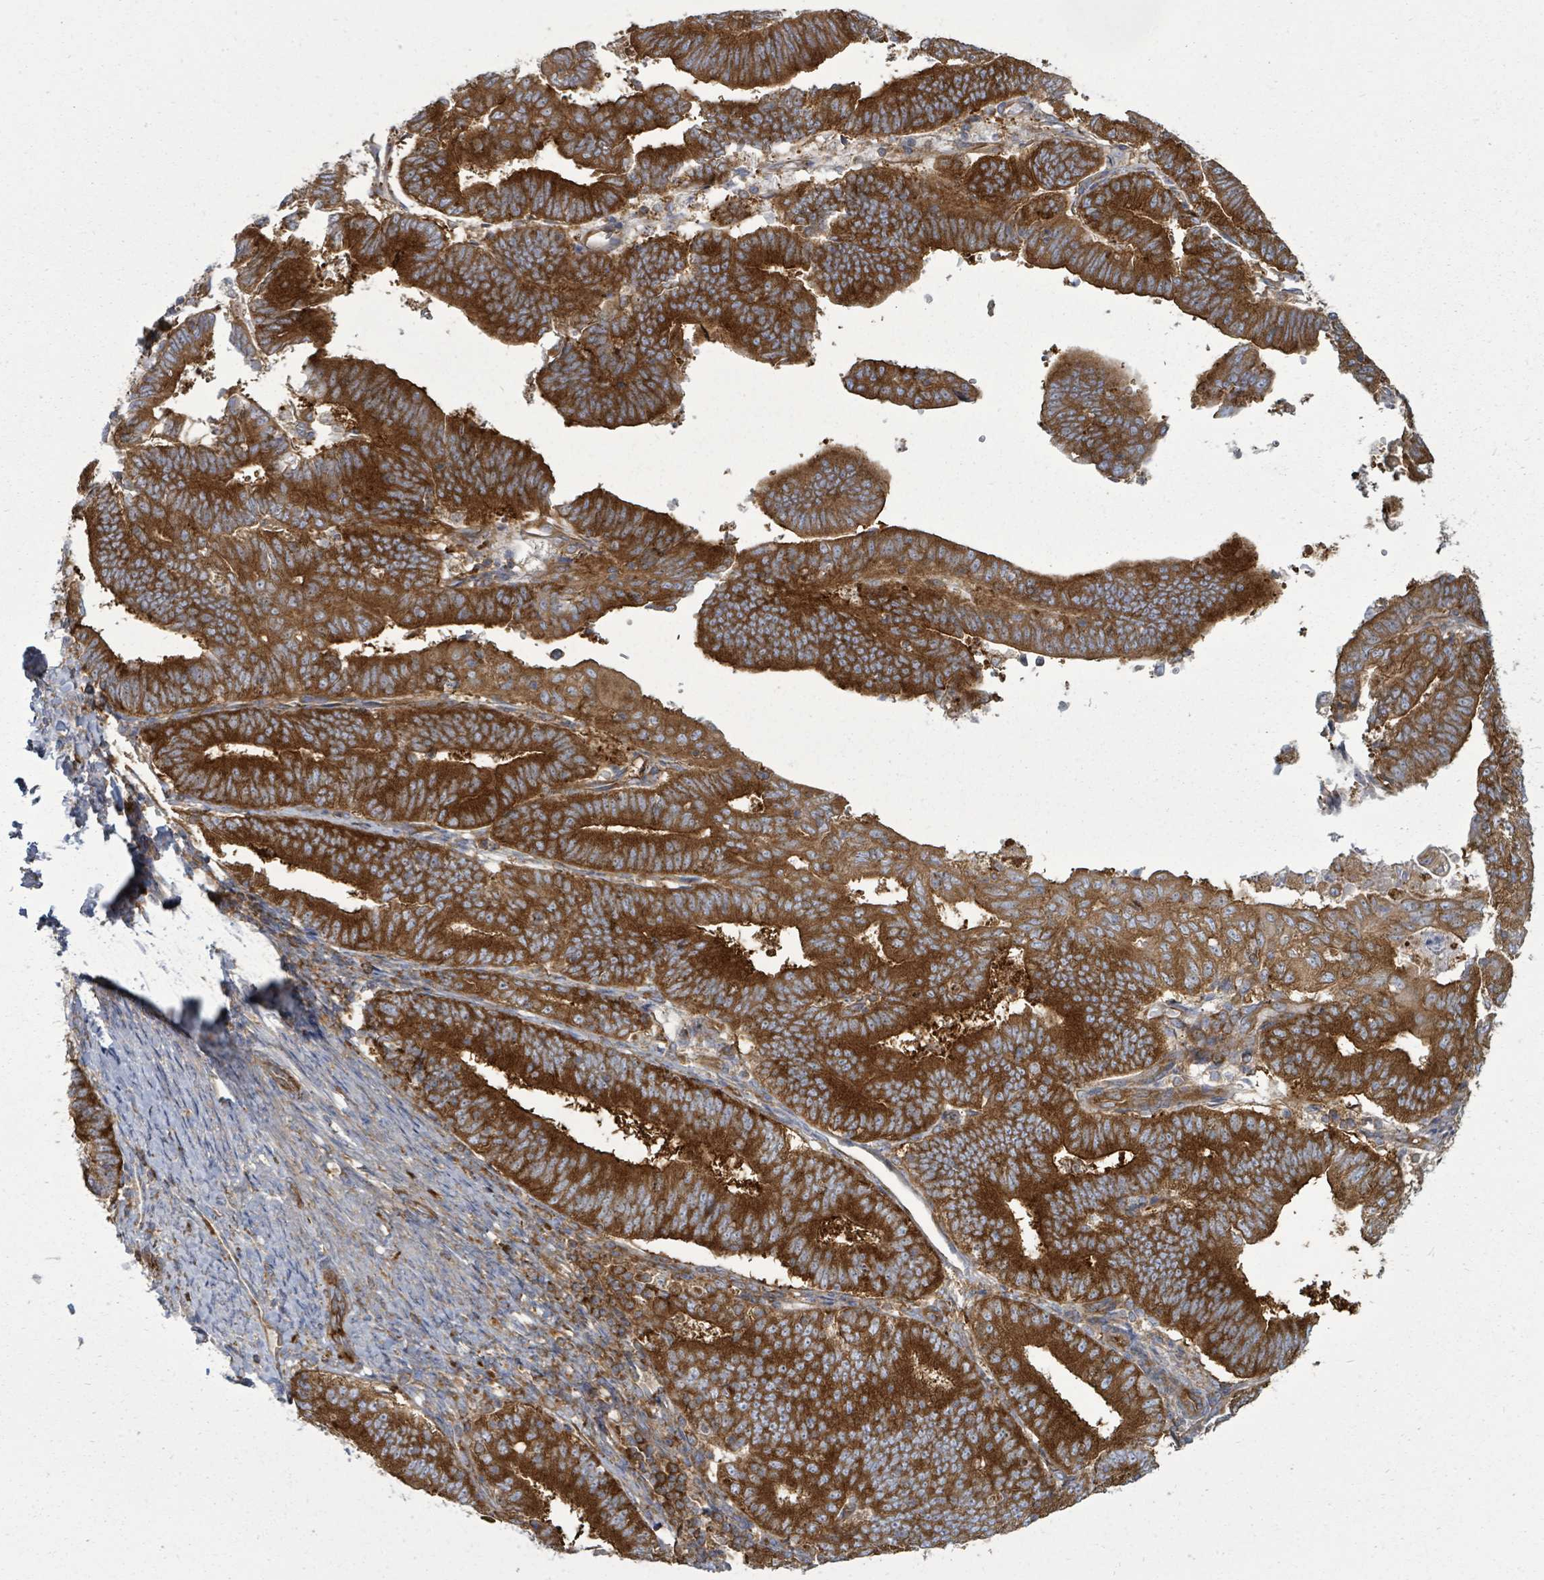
{"staining": {"intensity": "strong", "quantity": ">75%", "location": "cytoplasmic/membranous"}, "tissue": "endometrial cancer", "cell_type": "Tumor cells", "image_type": "cancer", "snomed": [{"axis": "morphology", "description": "Adenocarcinoma, NOS"}, {"axis": "topography", "description": "Endometrium"}], "caption": "IHC of adenocarcinoma (endometrial) reveals high levels of strong cytoplasmic/membranous staining in approximately >75% of tumor cells.", "gene": "EIF3C", "patient": {"sex": "female", "age": 70}}